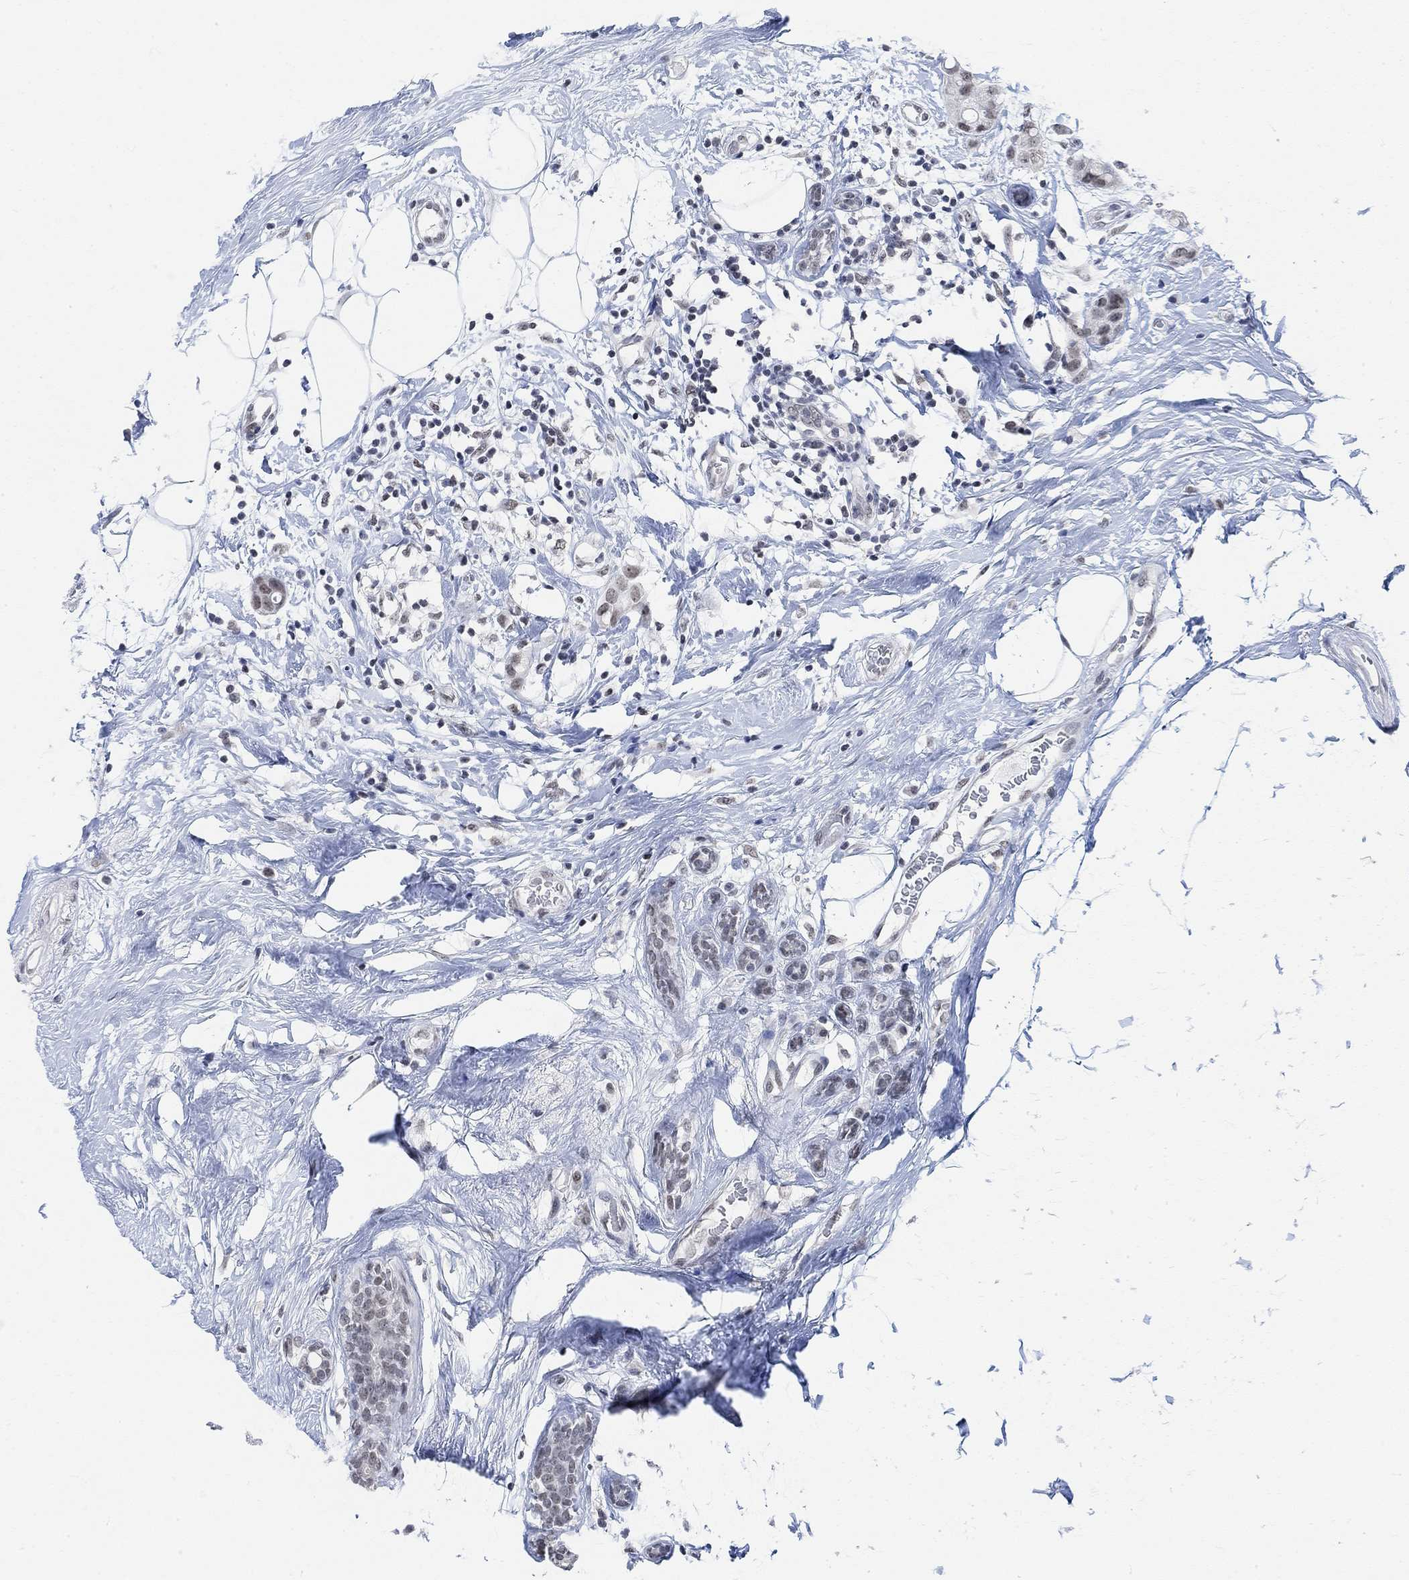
{"staining": {"intensity": "weak", "quantity": "<25%", "location": "nuclear"}, "tissue": "breast cancer", "cell_type": "Tumor cells", "image_type": "cancer", "snomed": [{"axis": "morphology", "description": "Duct carcinoma"}, {"axis": "topography", "description": "Breast"}], "caption": "Breast infiltrating ductal carcinoma was stained to show a protein in brown. There is no significant positivity in tumor cells. The staining was performed using DAB (3,3'-diaminobenzidine) to visualize the protein expression in brown, while the nuclei were stained in blue with hematoxylin (Magnification: 20x).", "gene": "PURG", "patient": {"sex": "female", "age": 45}}